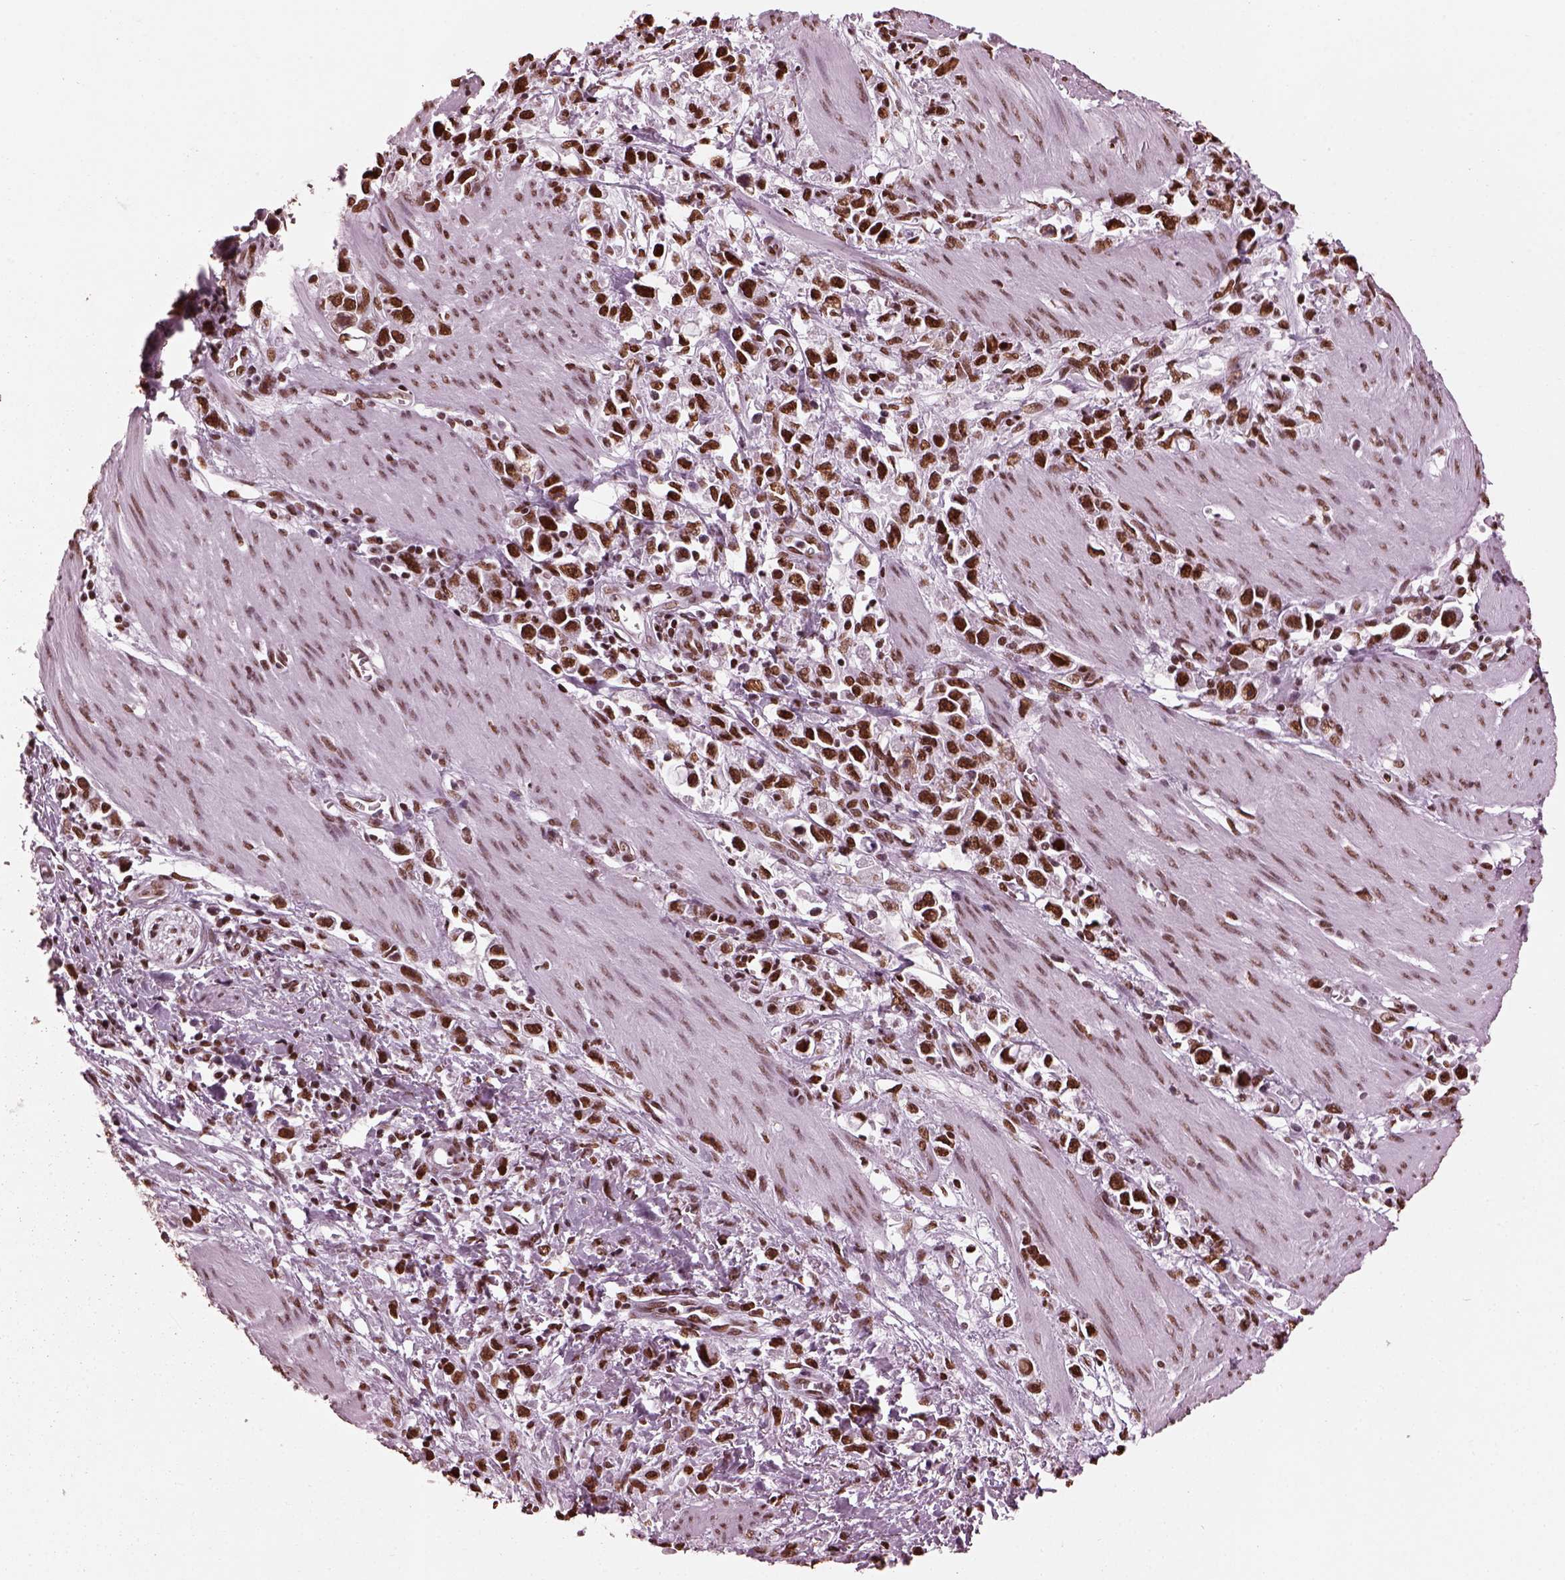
{"staining": {"intensity": "strong", "quantity": ">75%", "location": "nuclear"}, "tissue": "stomach cancer", "cell_type": "Tumor cells", "image_type": "cancer", "snomed": [{"axis": "morphology", "description": "Adenocarcinoma, NOS"}, {"axis": "topography", "description": "Stomach"}], "caption": "This photomicrograph exhibits IHC staining of stomach cancer, with high strong nuclear positivity in approximately >75% of tumor cells.", "gene": "CBFA2T3", "patient": {"sex": "female", "age": 59}}